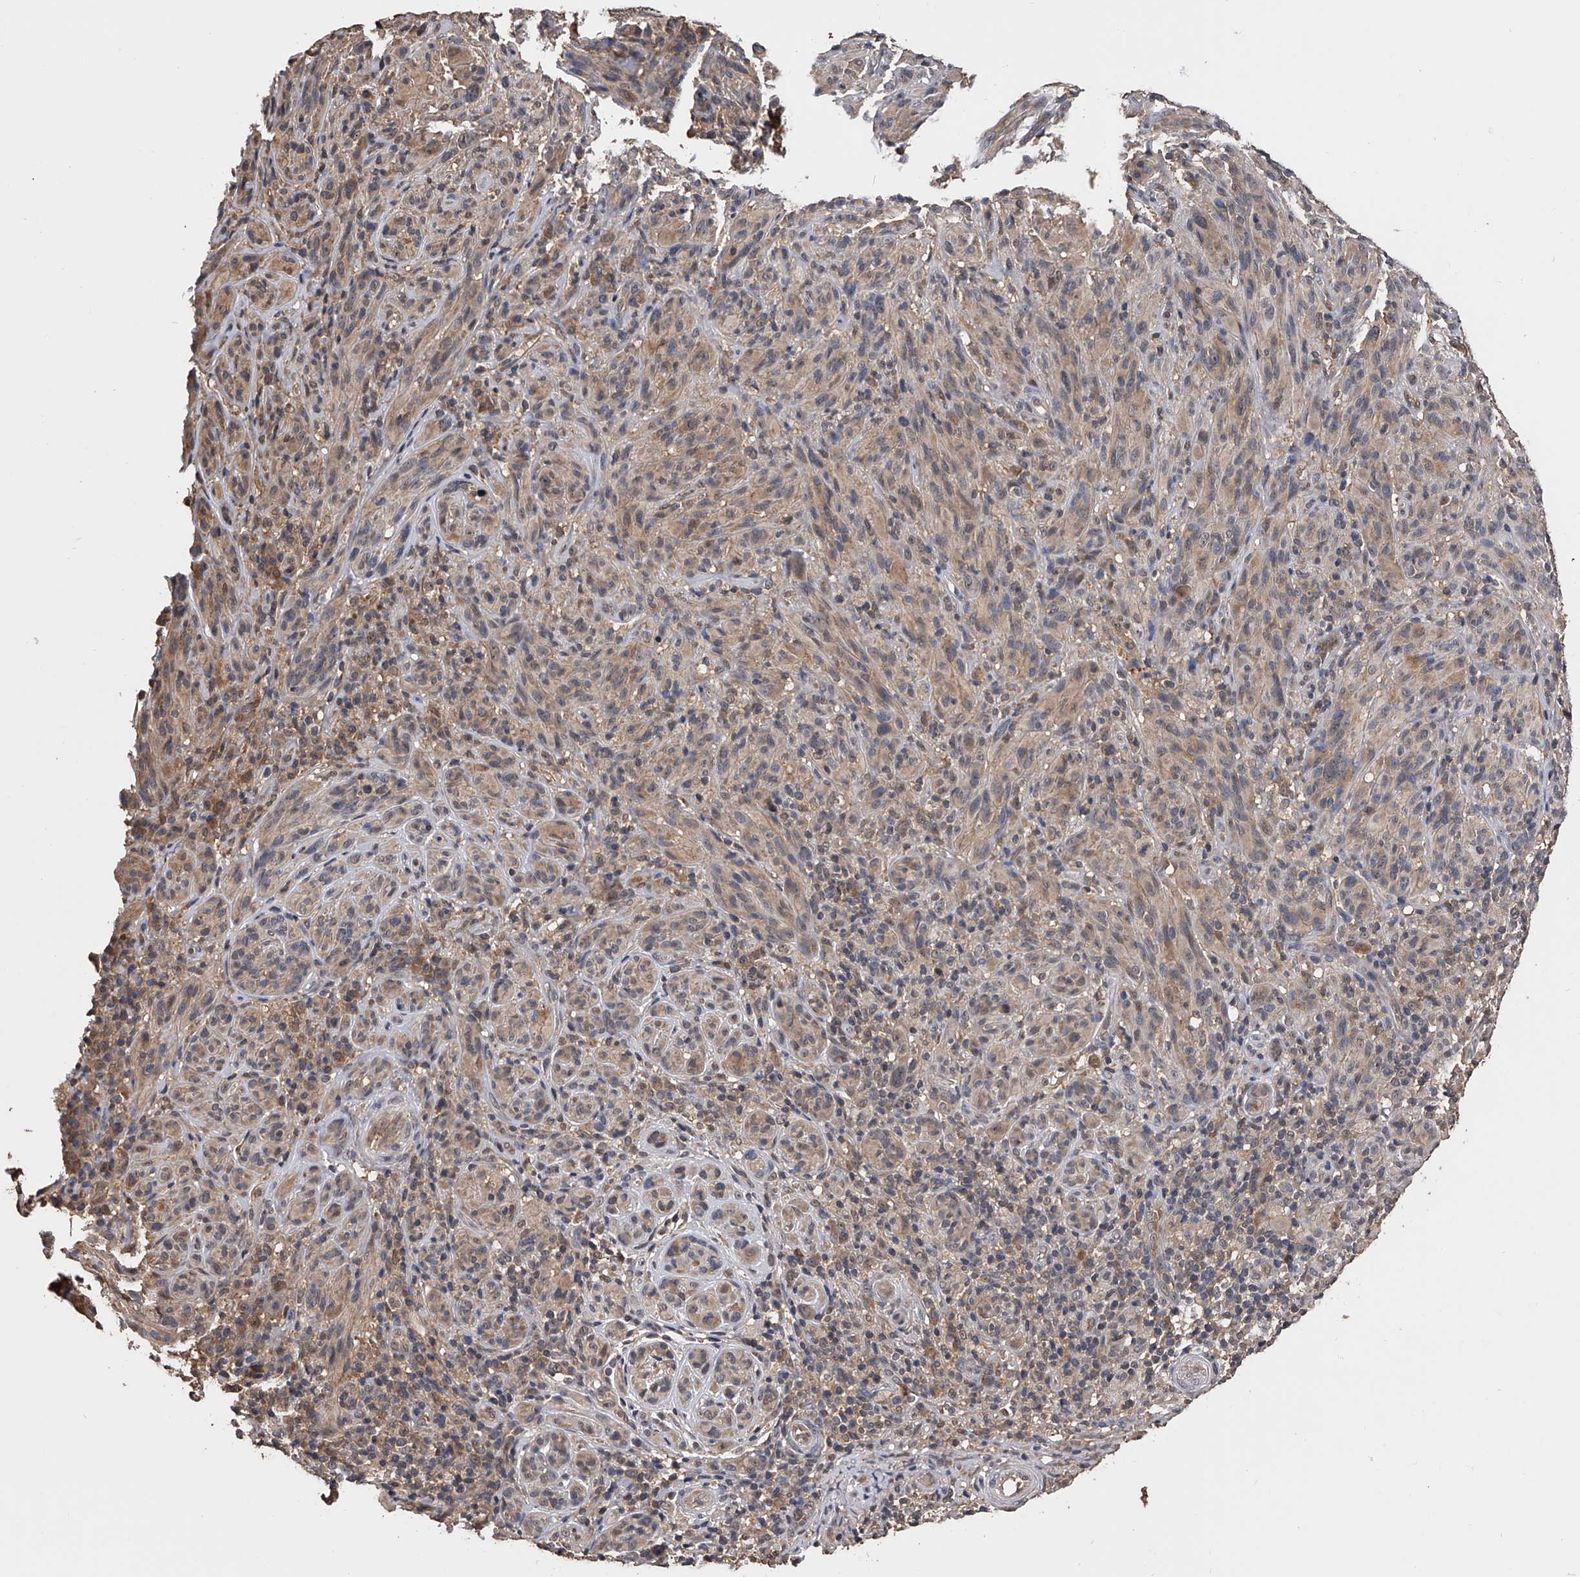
{"staining": {"intensity": "weak", "quantity": ">75%", "location": "cytoplasmic/membranous"}, "tissue": "melanoma", "cell_type": "Tumor cells", "image_type": "cancer", "snomed": [{"axis": "morphology", "description": "Malignant melanoma, NOS"}, {"axis": "topography", "description": "Skin of head"}], "caption": "Immunohistochemistry (IHC) of melanoma demonstrates low levels of weak cytoplasmic/membranous positivity in approximately >75% of tumor cells.", "gene": "EFCAB7", "patient": {"sex": "male", "age": 96}}